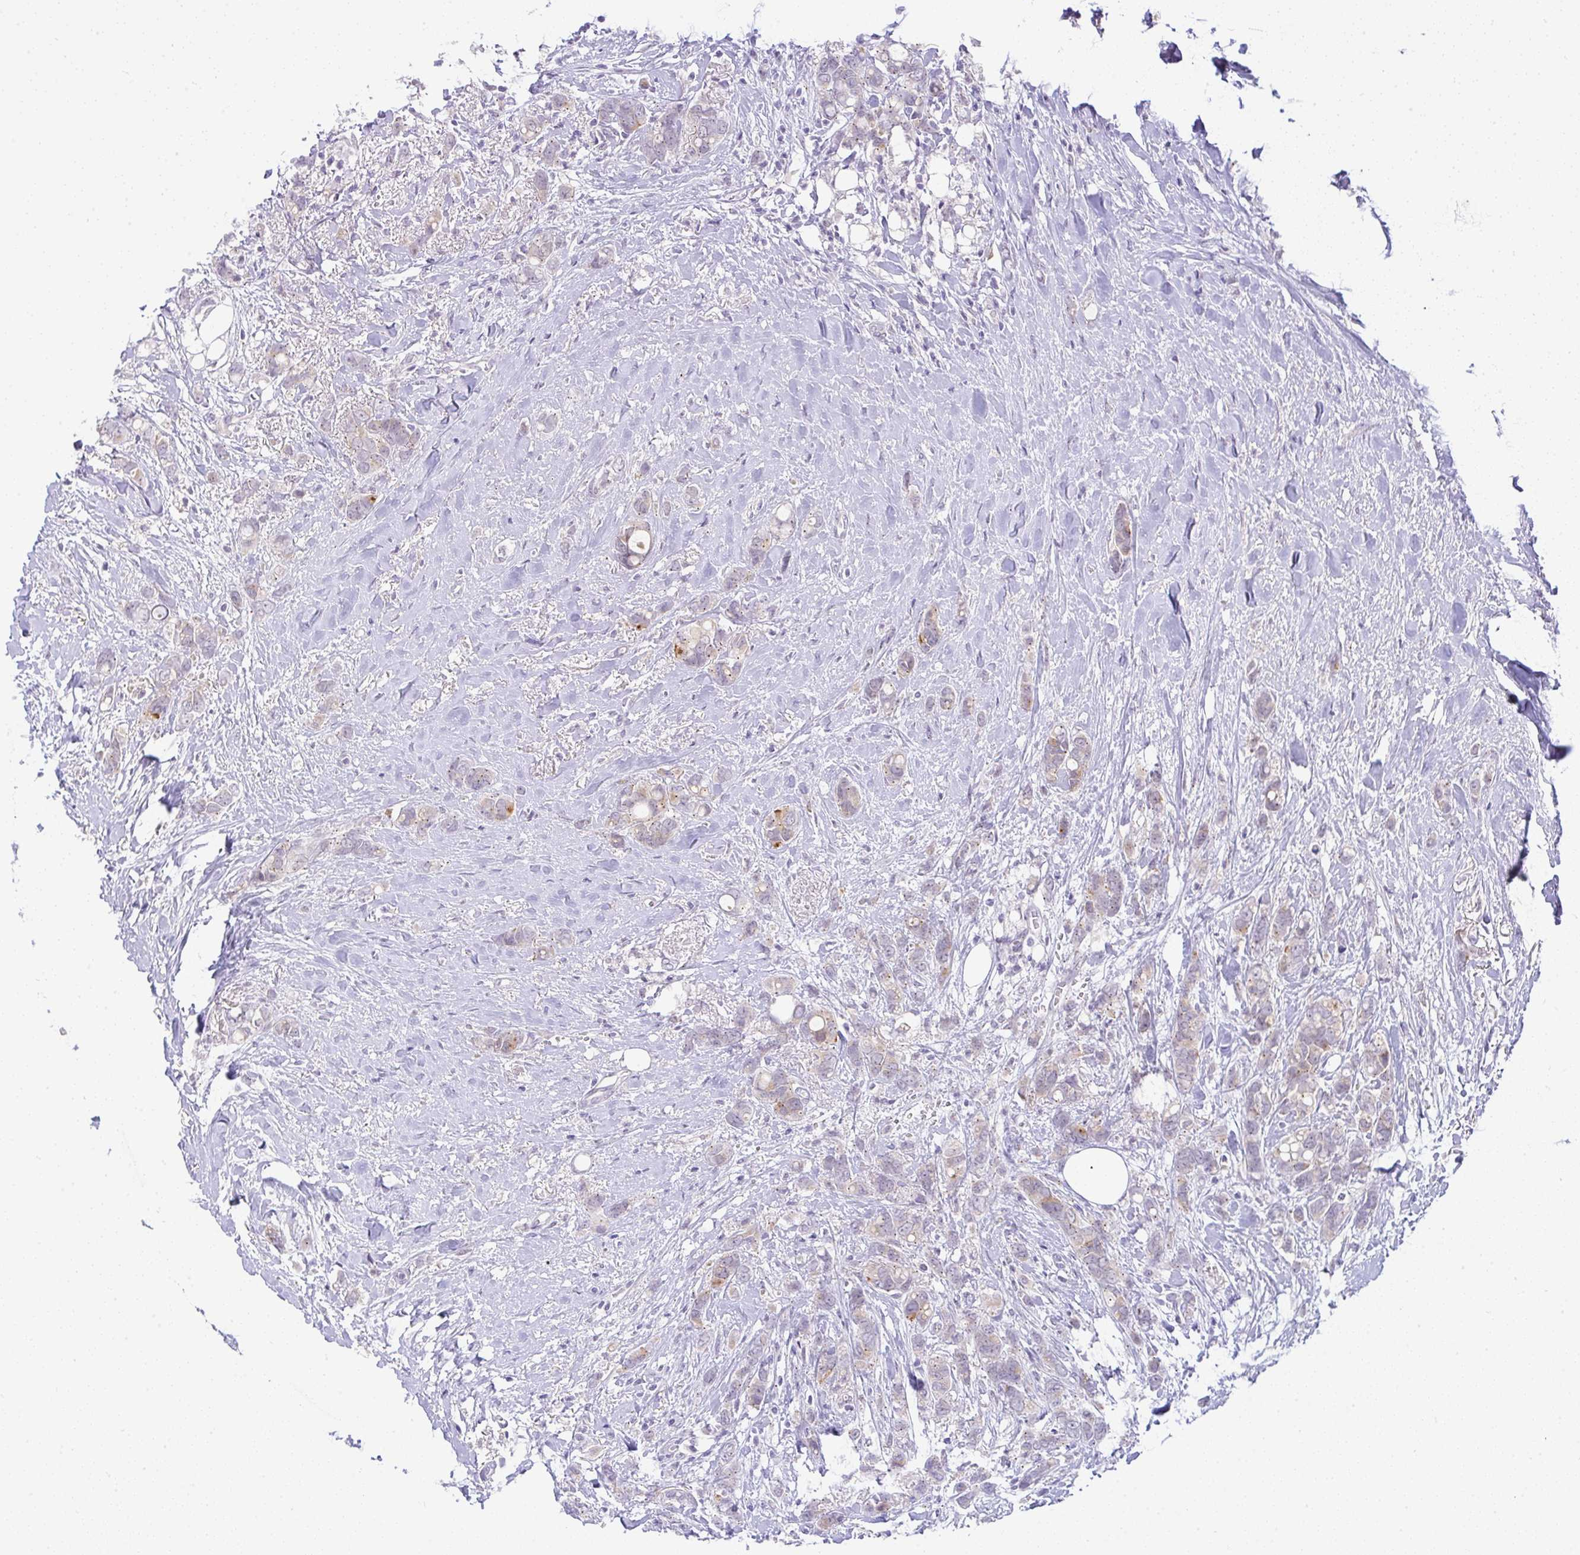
{"staining": {"intensity": "moderate", "quantity": "<25%", "location": "cytoplasmic/membranous"}, "tissue": "breast cancer", "cell_type": "Tumor cells", "image_type": "cancer", "snomed": [{"axis": "morphology", "description": "Lobular carcinoma"}, {"axis": "topography", "description": "Breast"}], "caption": "An image of human breast cancer stained for a protein exhibits moderate cytoplasmic/membranous brown staining in tumor cells.", "gene": "FAM177A1", "patient": {"sex": "female", "age": 91}}